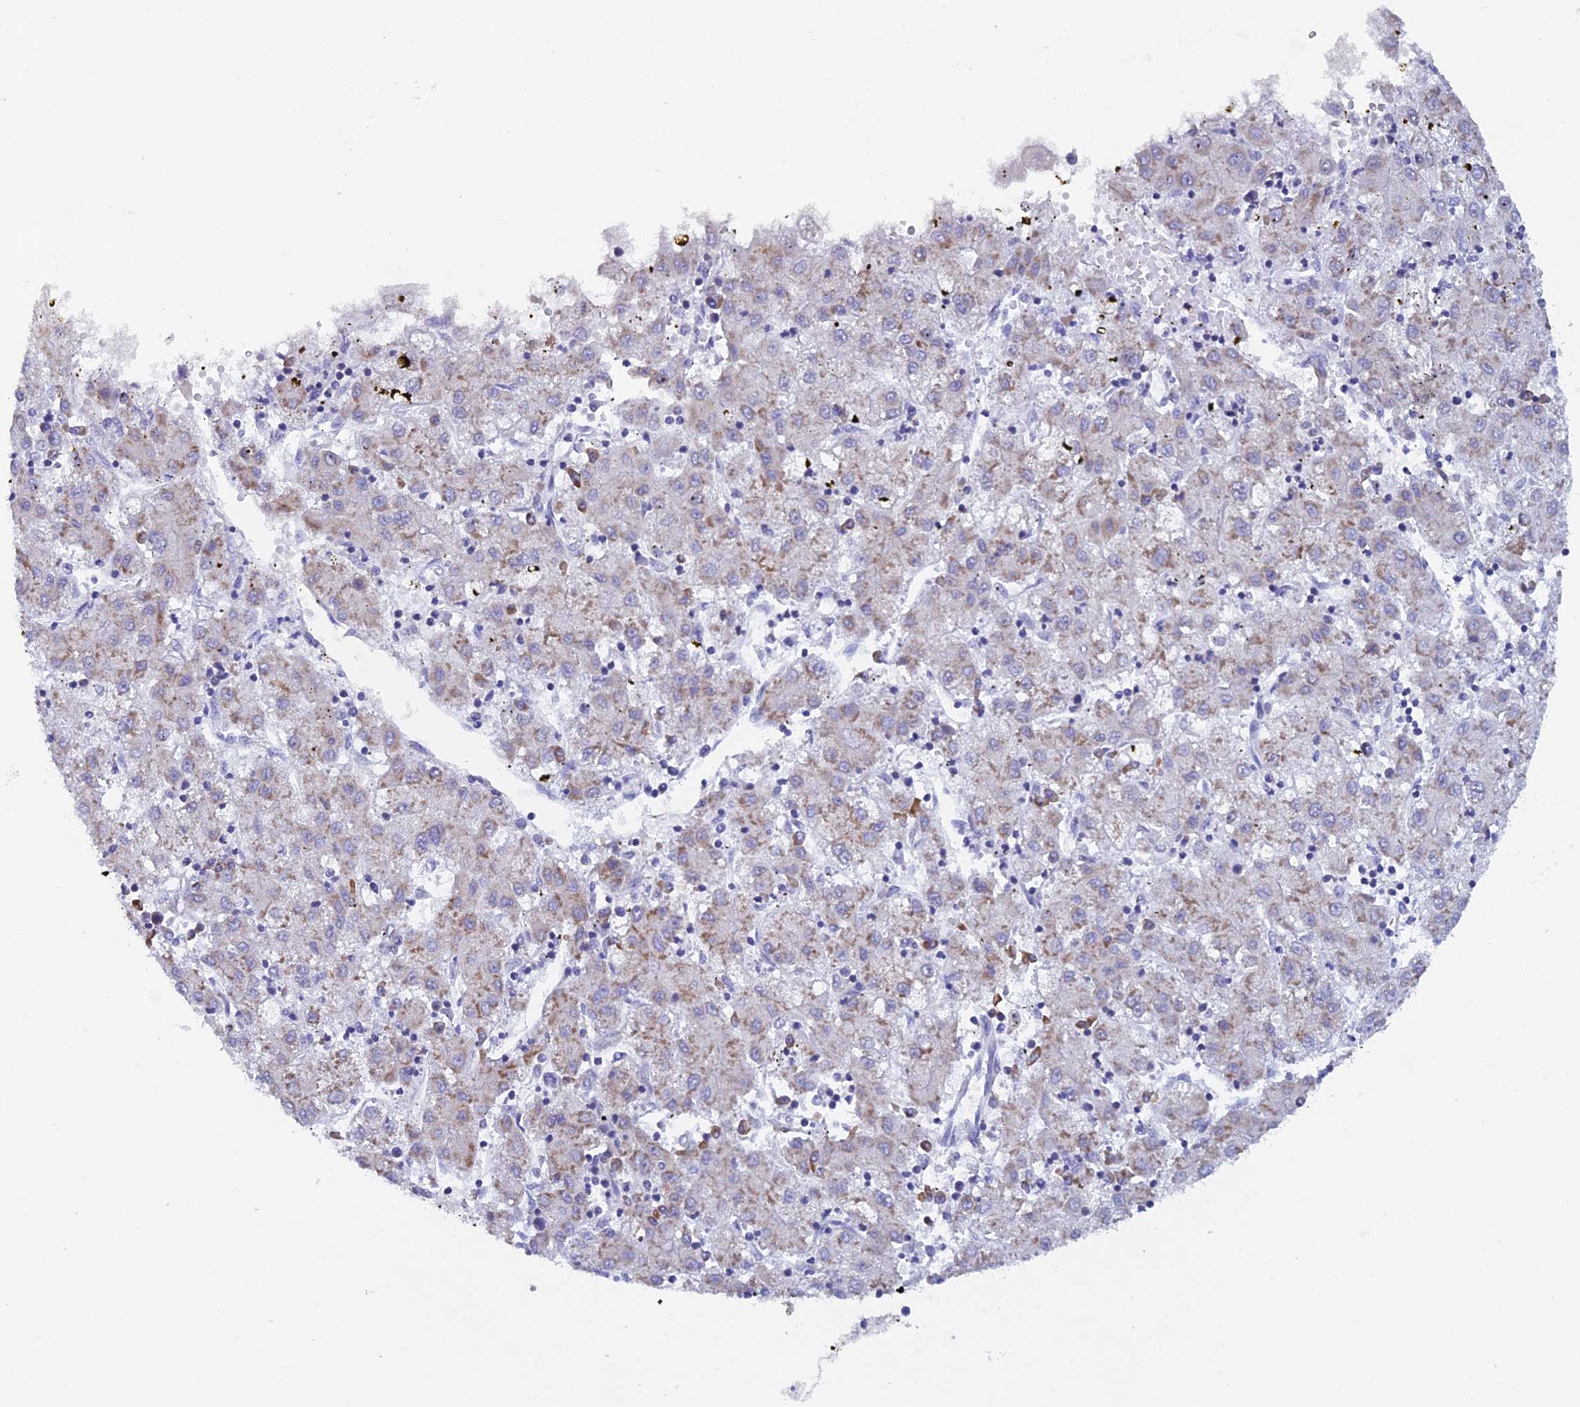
{"staining": {"intensity": "negative", "quantity": "none", "location": "none"}, "tissue": "liver cancer", "cell_type": "Tumor cells", "image_type": "cancer", "snomed": [{"axis": "morphology", "description": "Carcinoma, Hepatocellular, NOS"}, {"axis": "topography", "description": "Liver"}], "caption": "Immunohistochemistry (IHC) of human liver cancer displays no positivity in tumor cells. The staining was performed using DAB to visualize the protein expression in brown, while the nuclei were stained in blue with hematoxylin (Magnification: 20x).", "gene": "ABI3BP", "patient": {"sex": "male", "age": 72}}